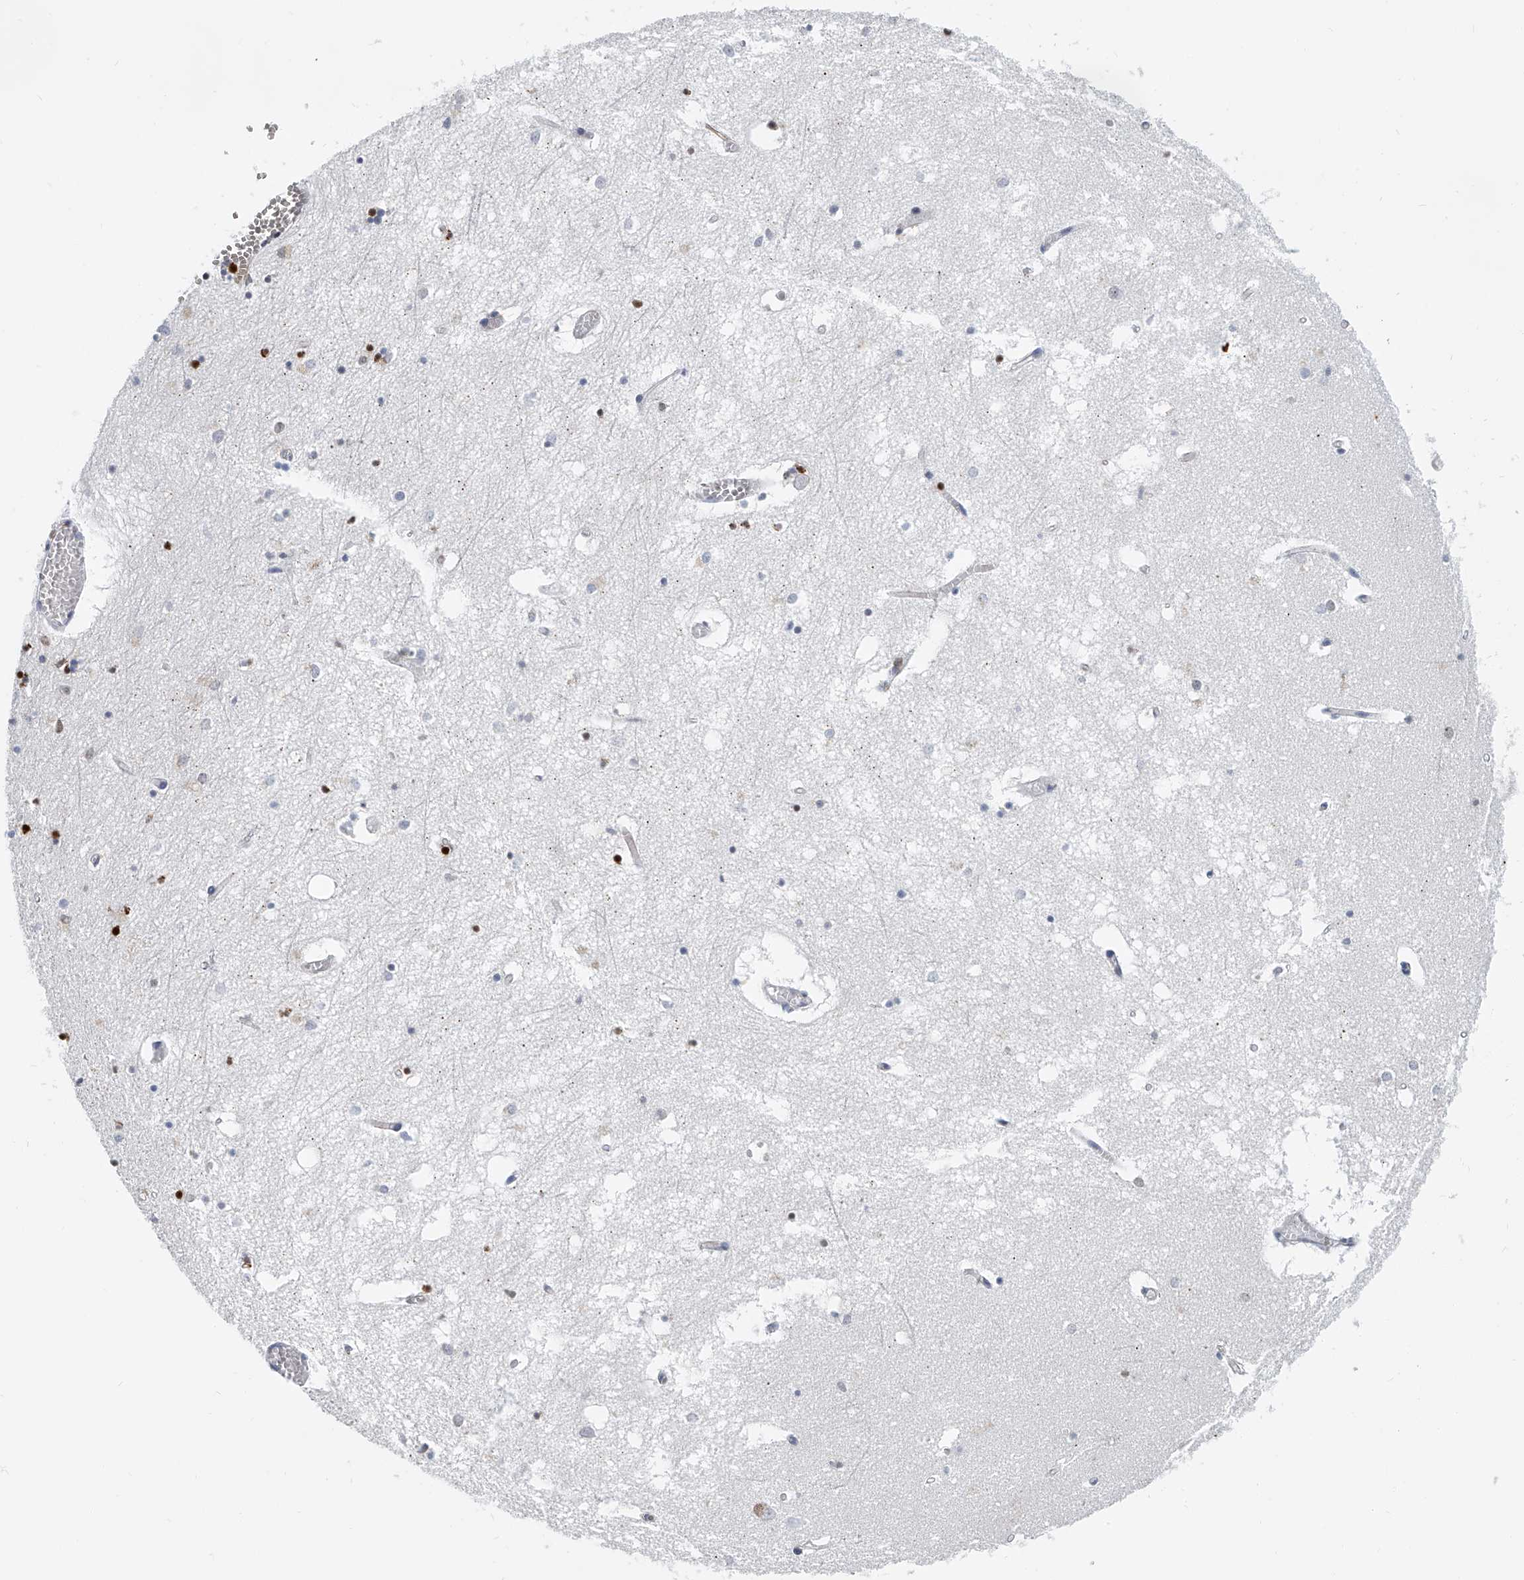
{"staining": {"intensity": "strong", "quantity": "<25%", "location": "nuclear"}, "tissue": "hippocampus", "cell_type": "Glial cells", "image_type": "normal", "snomed": [{"axis": "morphology", "description": "Normal tissue, NOS"}, {"axis": "topography", "description": "Hippocampus"}], "caption": "High-magnification brightfield microscopy of normal hippocampus stained with DAB (3,3'-diaminobenzidine) (brown) and counterstained with hematoxylin (blue). glial cells exhibit strong nuclear staining is identified in about<25% of cells.", "gene": "KIRREL1", "patient": {"sex": "male", "age": 70}}